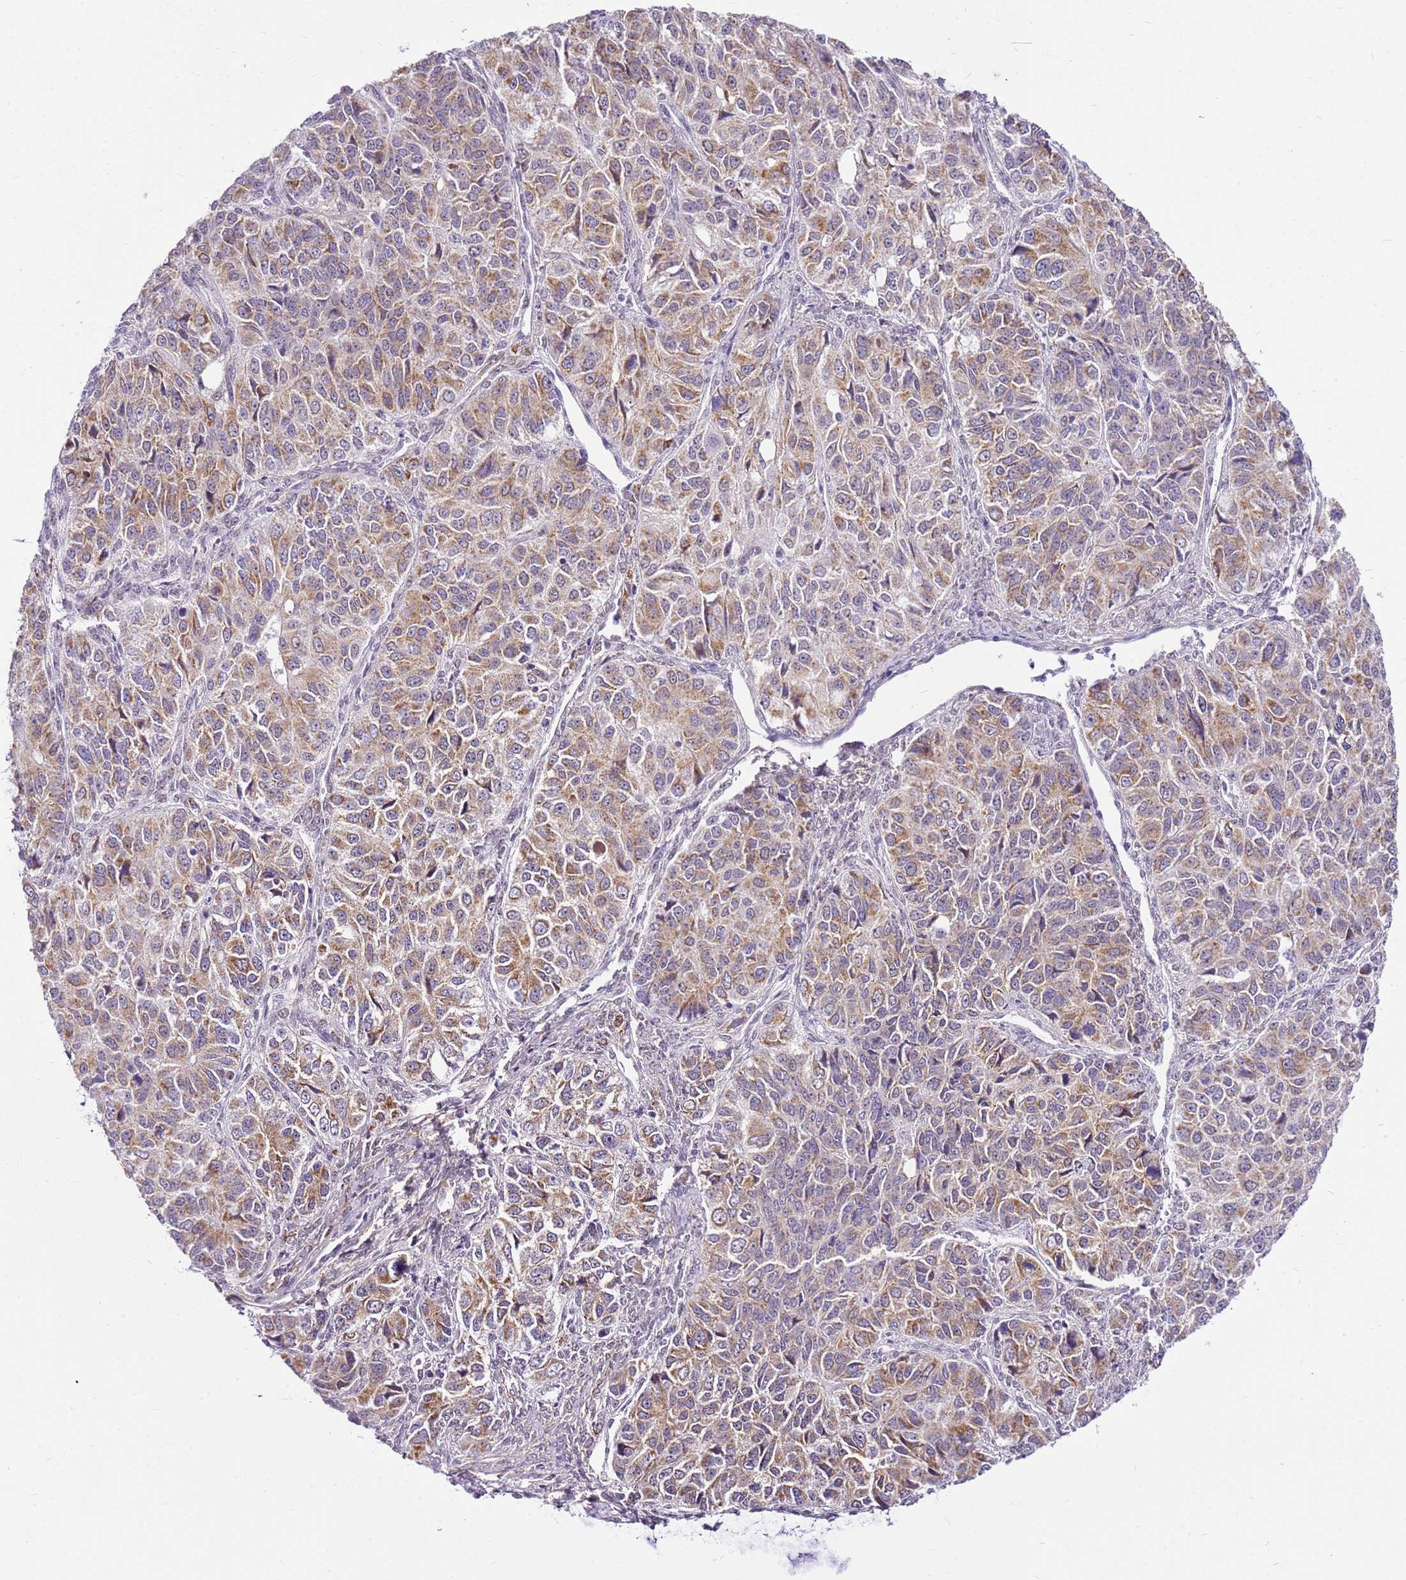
{"staining": {"intensity": "moderate", "quantity": ">75%", "location": "cytoplasmic/membranous"}, "tissue": "ovarian cancer", "cell_type": "Tumor cells", "image_type": "cancer", "snomed": [{"axis": "morphology", "description": "Carcinoma, endometroid"}, {"axis": "topography", "description": "Ovary"}], "caption": "The image shows a brown stain indicating the presence of a protein in the cytoplasmic/membranous of tumor cells in ovarian endometroid carcinoma.", "gene": "SMIM4", "patient": {"sex": "female", "age": 51}}